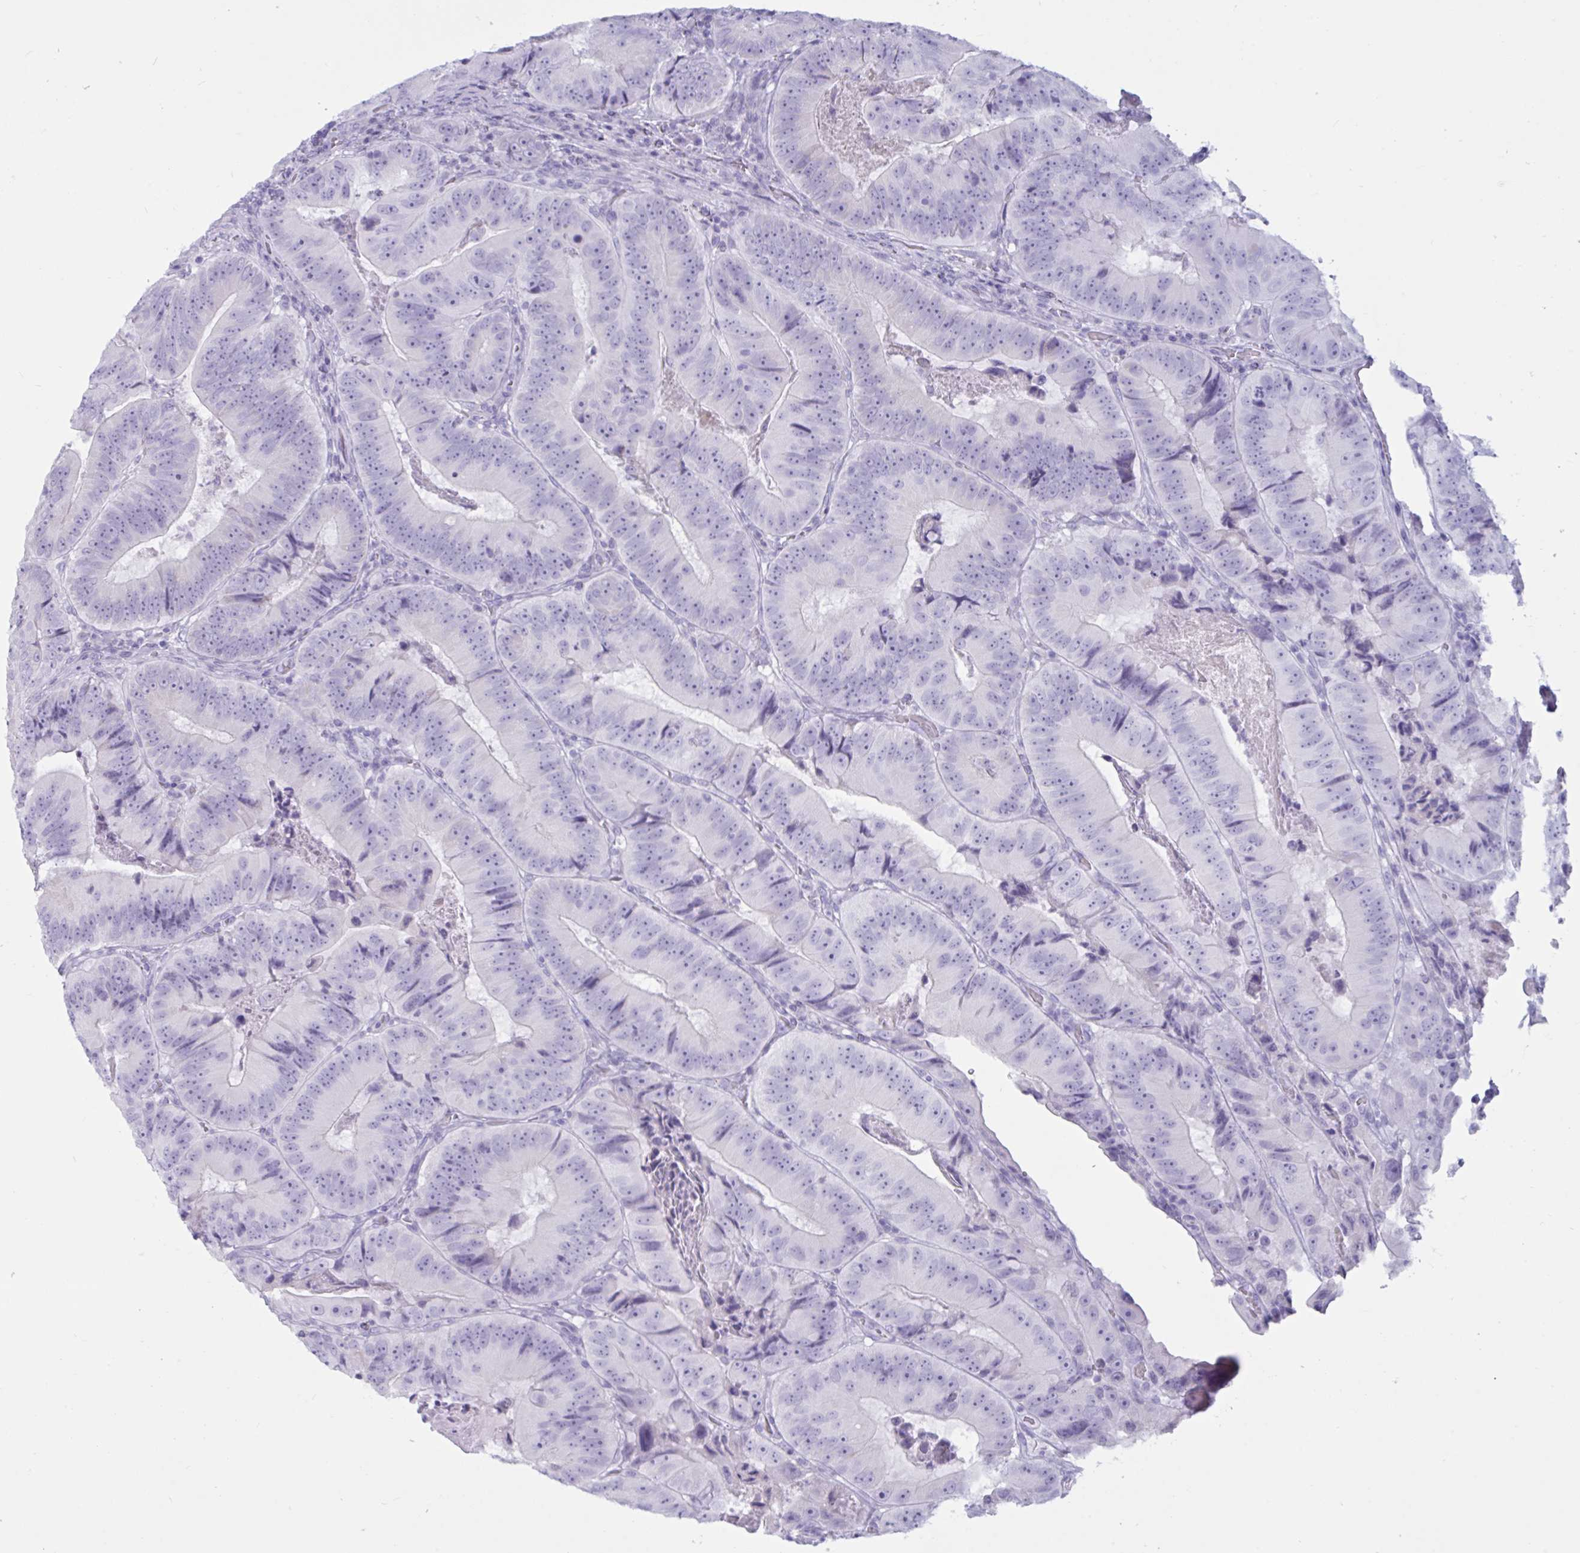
{"staining": {"intensity": "negative", "quantity": "none", "location": "none"}, "tissue": "colorectal cancer", "cell_type": "Tumor cells", "image_type": "cancer", "snomed": [{"axis": "morphology", "description": "Adenocarcinoma, NOS"}, {"axis": "topography", "description": "Colon"}], "caption": "Immunohistochemical staining of colorectal cancer exhibits no significant positivity in tumor cells.", "gene": "BBS10", "patient": {"sex": "female", "age": 86}}